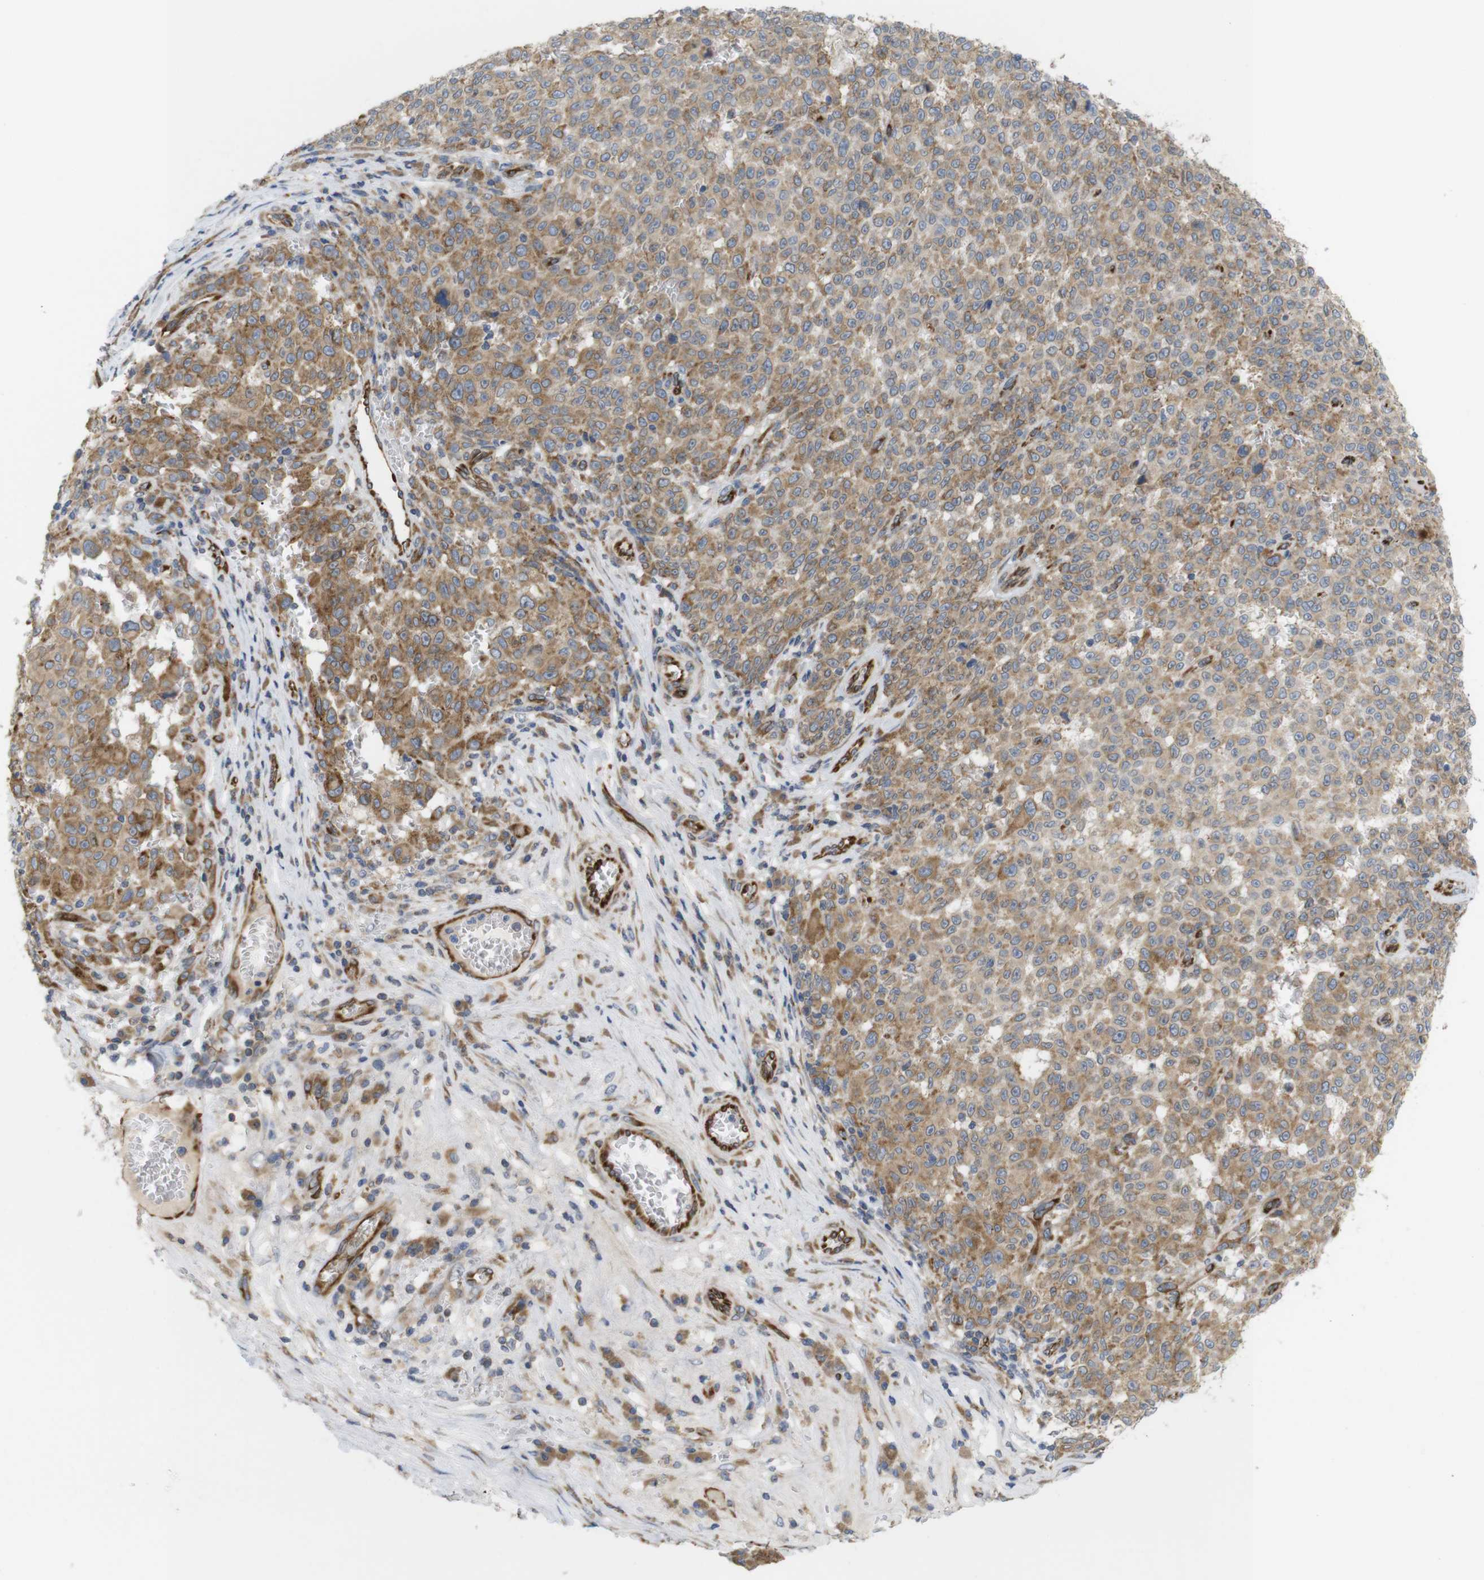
{"staining": {"intensity": "moderate", "quantity": ">75%", "location": "cytoplasmic/membranous"}, "tissue": "melanoma", "cell_type": "Tumor cells", "image_type": "cancer", "snomed": [{"axis": "morphology", "description": "Malignant melanoma, NOS"}, {"axis": "topography", "description": "Skin"}], "caption": "About >75% of tumor cells in human malignant melanoma display moderate cytoplasmic/membranous protein expression as visualized by brown immunohistochemical staining.", "gene": "PCNX2", "patient": {"sex": "female", "age": 82}}